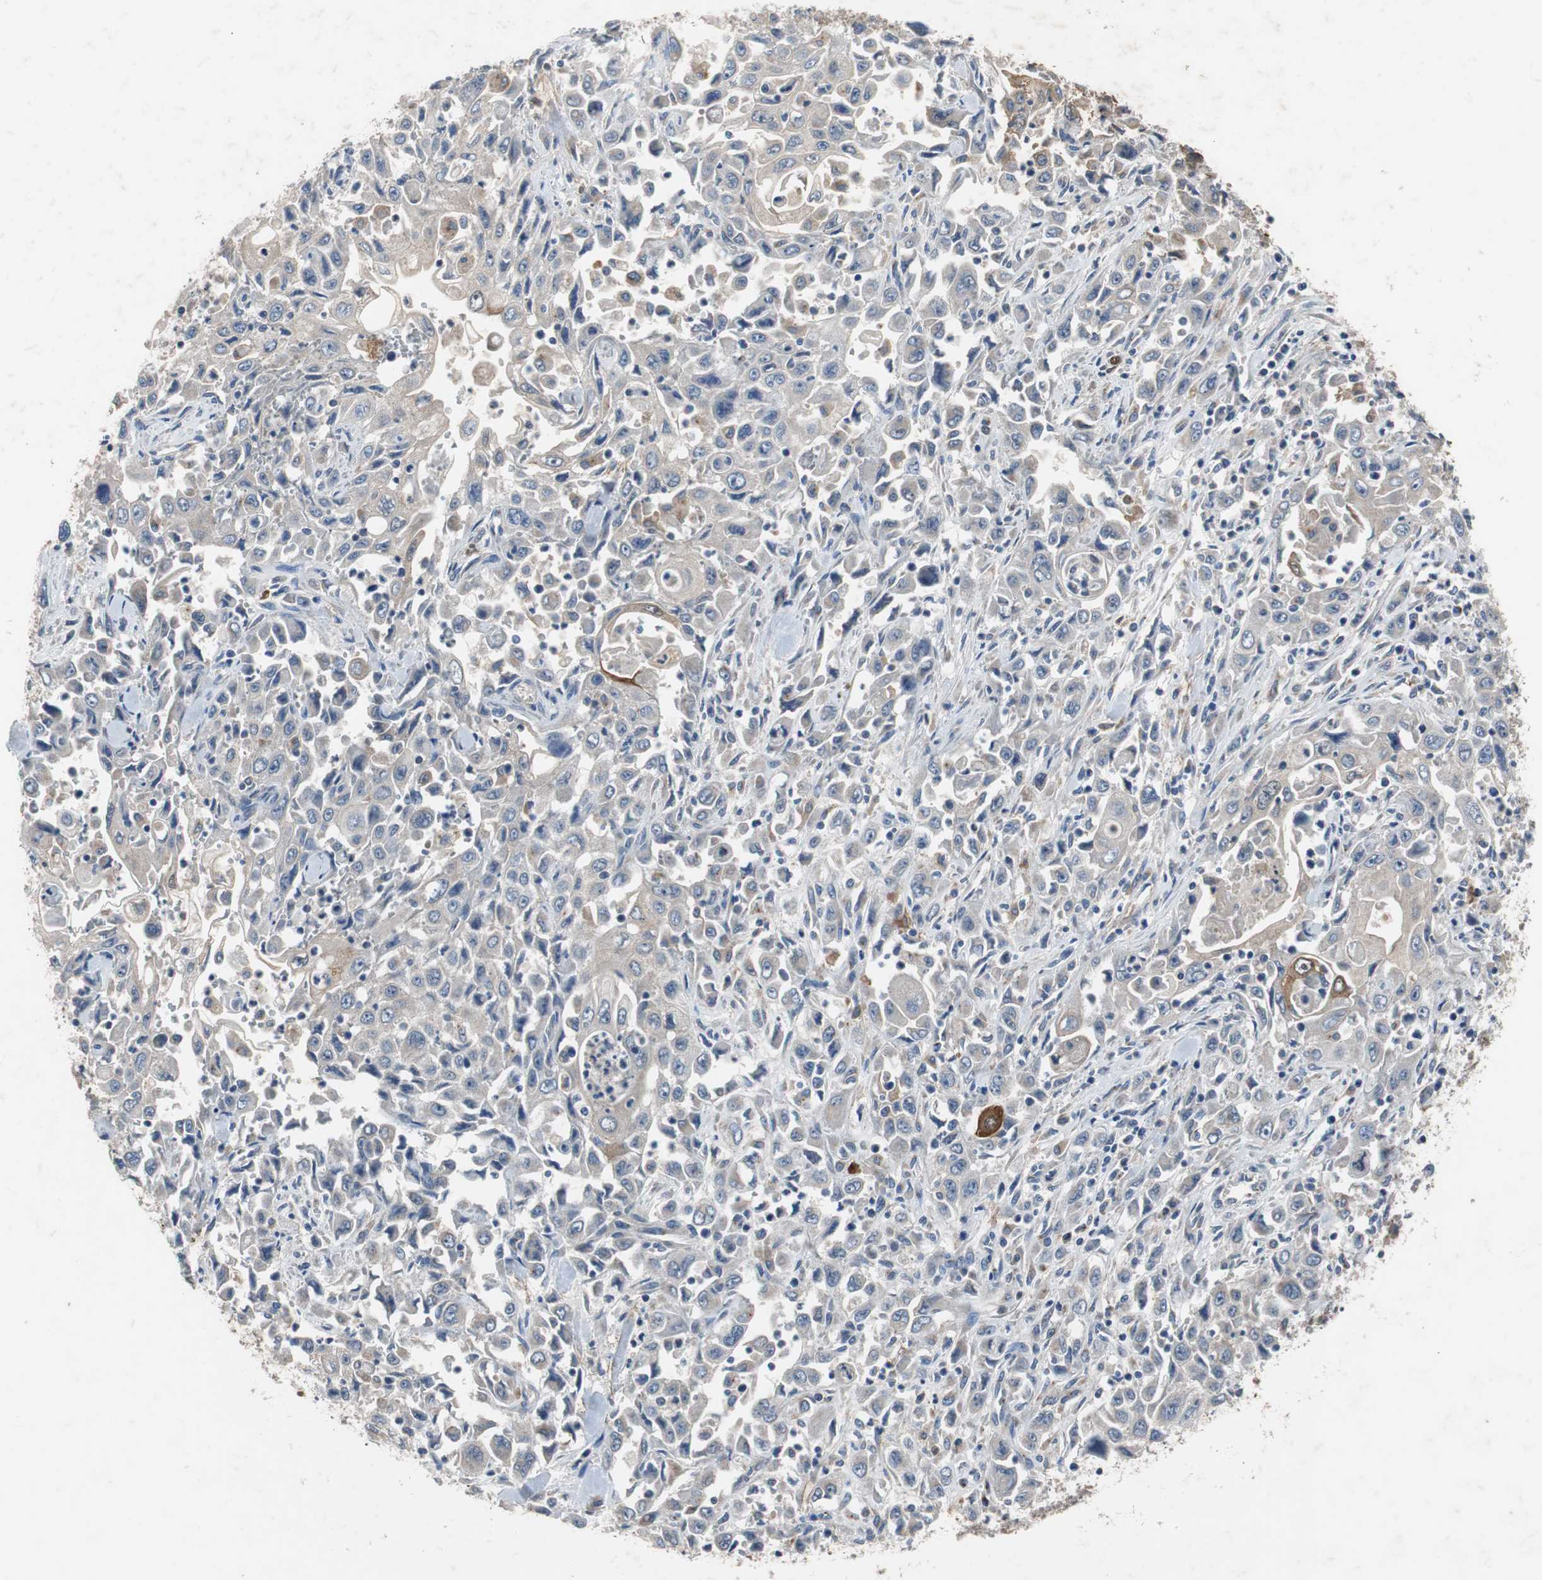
{"staining": {"intensity": "weak", "quantity": "25%-75%", "location": "cytoplasmic/membranous"}, "tissue": "pancreatic cancer", "cell_type": "Tumor cells", "image_type": "cancer", "snomed": [{"axis": "morphology", "description": "Adenocarcinoma, NOS"}, {"axis": "topography", "description": "Pancreas"}], "caption": "IHC photomicrograph of human pancreatic cancer stained for a protein (brown), which shows low levels of weak cytoplasmic/membranous staining in about 25%-75% of tumor cells.", "gene": "CALB2", "patient": {"sex": "male", "age": 70}}